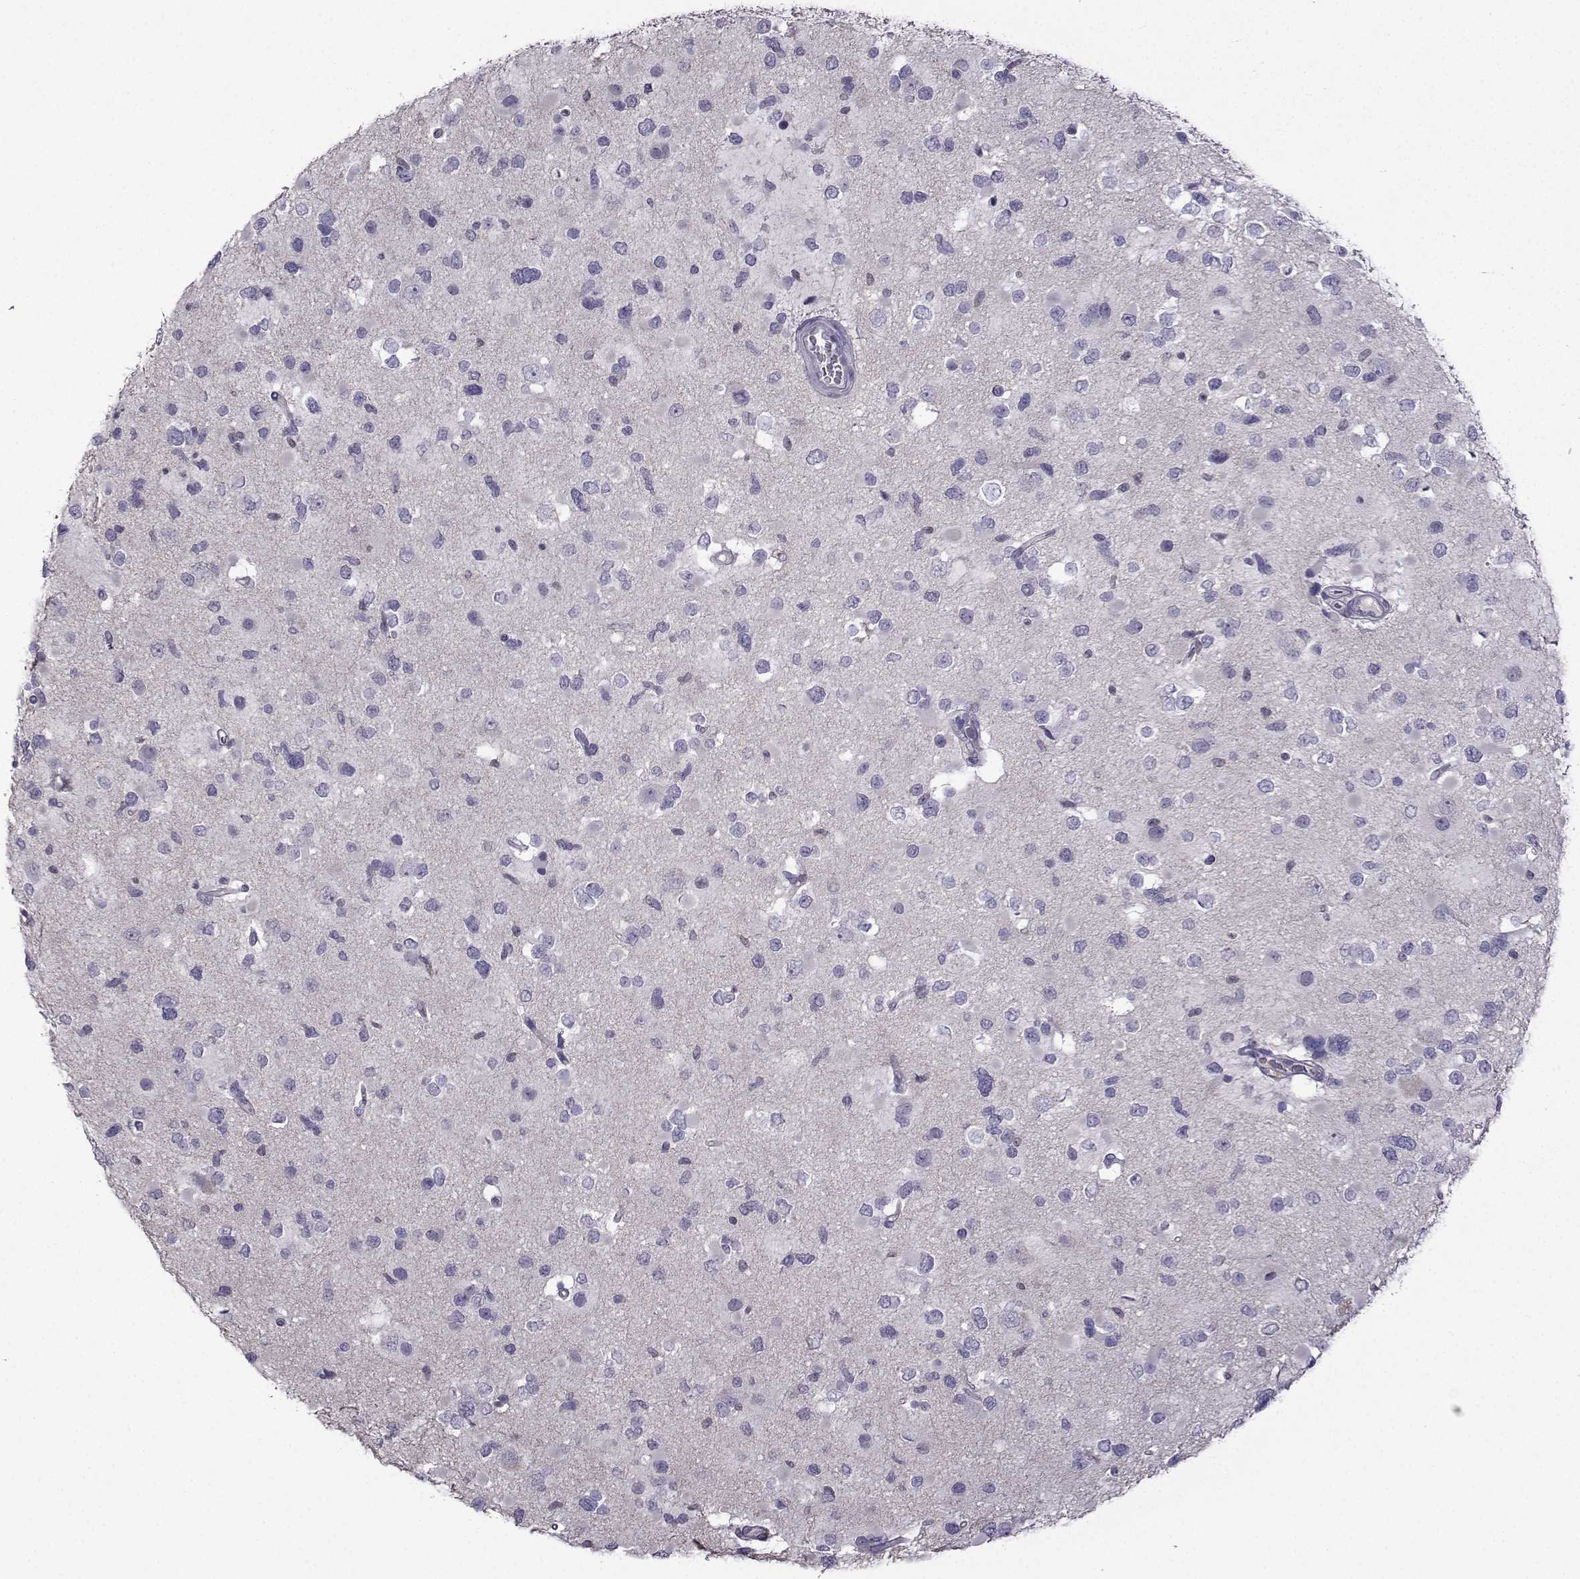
{"staining": {"intensity": "negative", "quantity": "none", "location": "none"}, "tissue": "glioma", "cell_type": "Tumor cells", "image_type": "cancer", "snomed": [{"axis": "morphology", "description": "Glioma, malignant, Low grade"}, {"axis": "topography", "description": "Brain"}], "caption": "DAB (3,3'-diaminobenzidine) immunohistochemical staining of malignant low-grade glioma demonstrates no significant staining in tumor cells. (Stains: DAB IHC with hematoxylin counter stain, Microscopy: brightfield microscopy at high magnification).", "gene": "CRYBB1", "patient": {"sex": "female", "age": 32}}